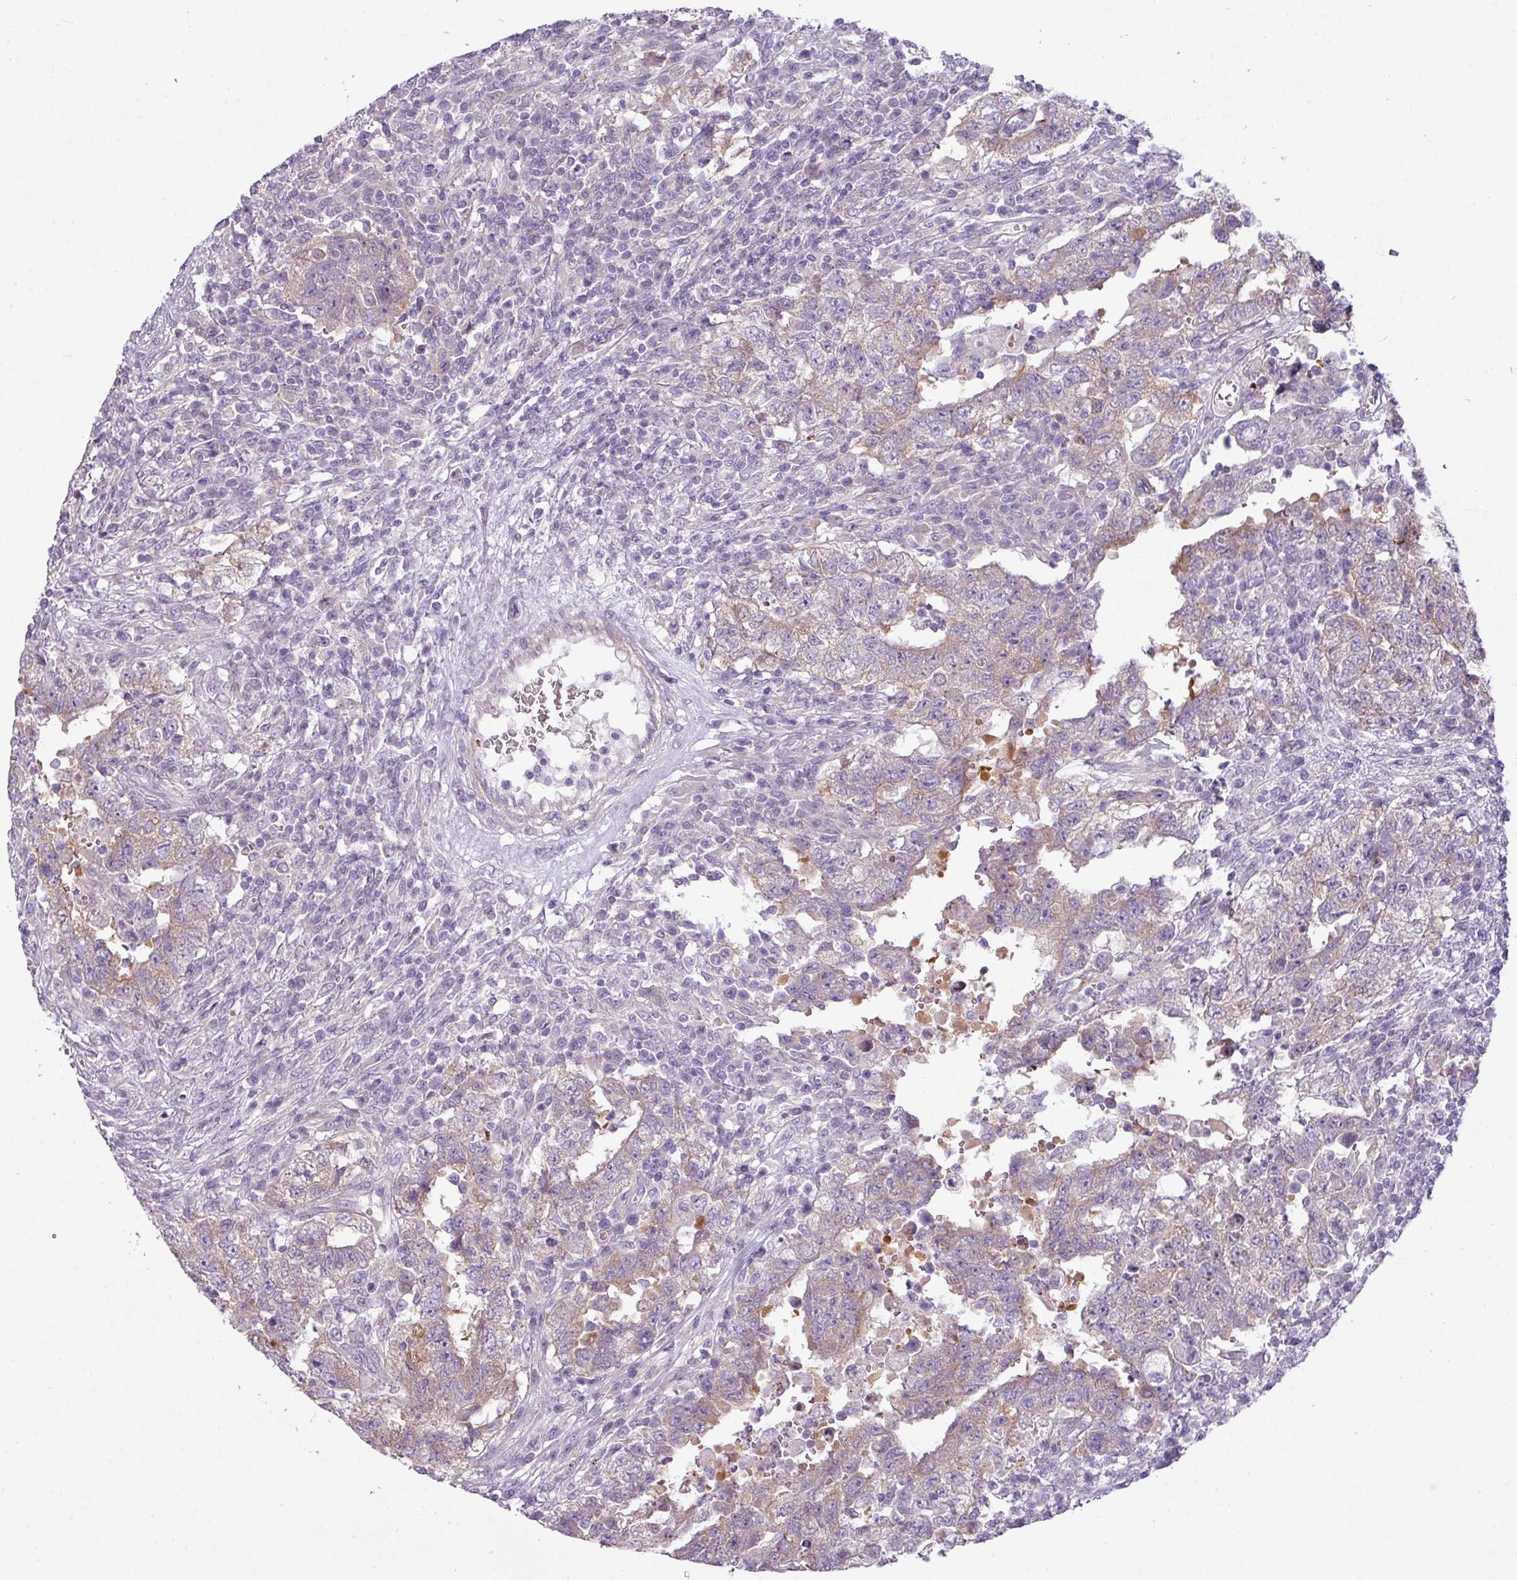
{"staining": {"intensity": "weak", "quantity": "25%-75%", "location": "cytoplasmic/membranous"}, "tissue": "testis cancer", "cell_type": "Tumor cells", "image_type": "cancer", "snomed": [{"axis": "morphology", "description": "Carcinoma, Embryonal, NOS"}, {"axis": "topography", "description": "Testis"}], "caption": "Immunohistochemistry (IHC) staining of testis cancer (embryonal carcinoma), which shows low levels of weak cytoplasmic/membranous staining in approximately 25%-75% of tumor cells indicating weak cytoplasmic/membranous protein staining. The staining was performed using DAB (3,3'-diaminobenzidine) (brown) for protein detection and nuclei were counterstained in hematoxylin (blue).", "gene": "CAMK2B", "patient": {"sex": "male", "age": 26}}